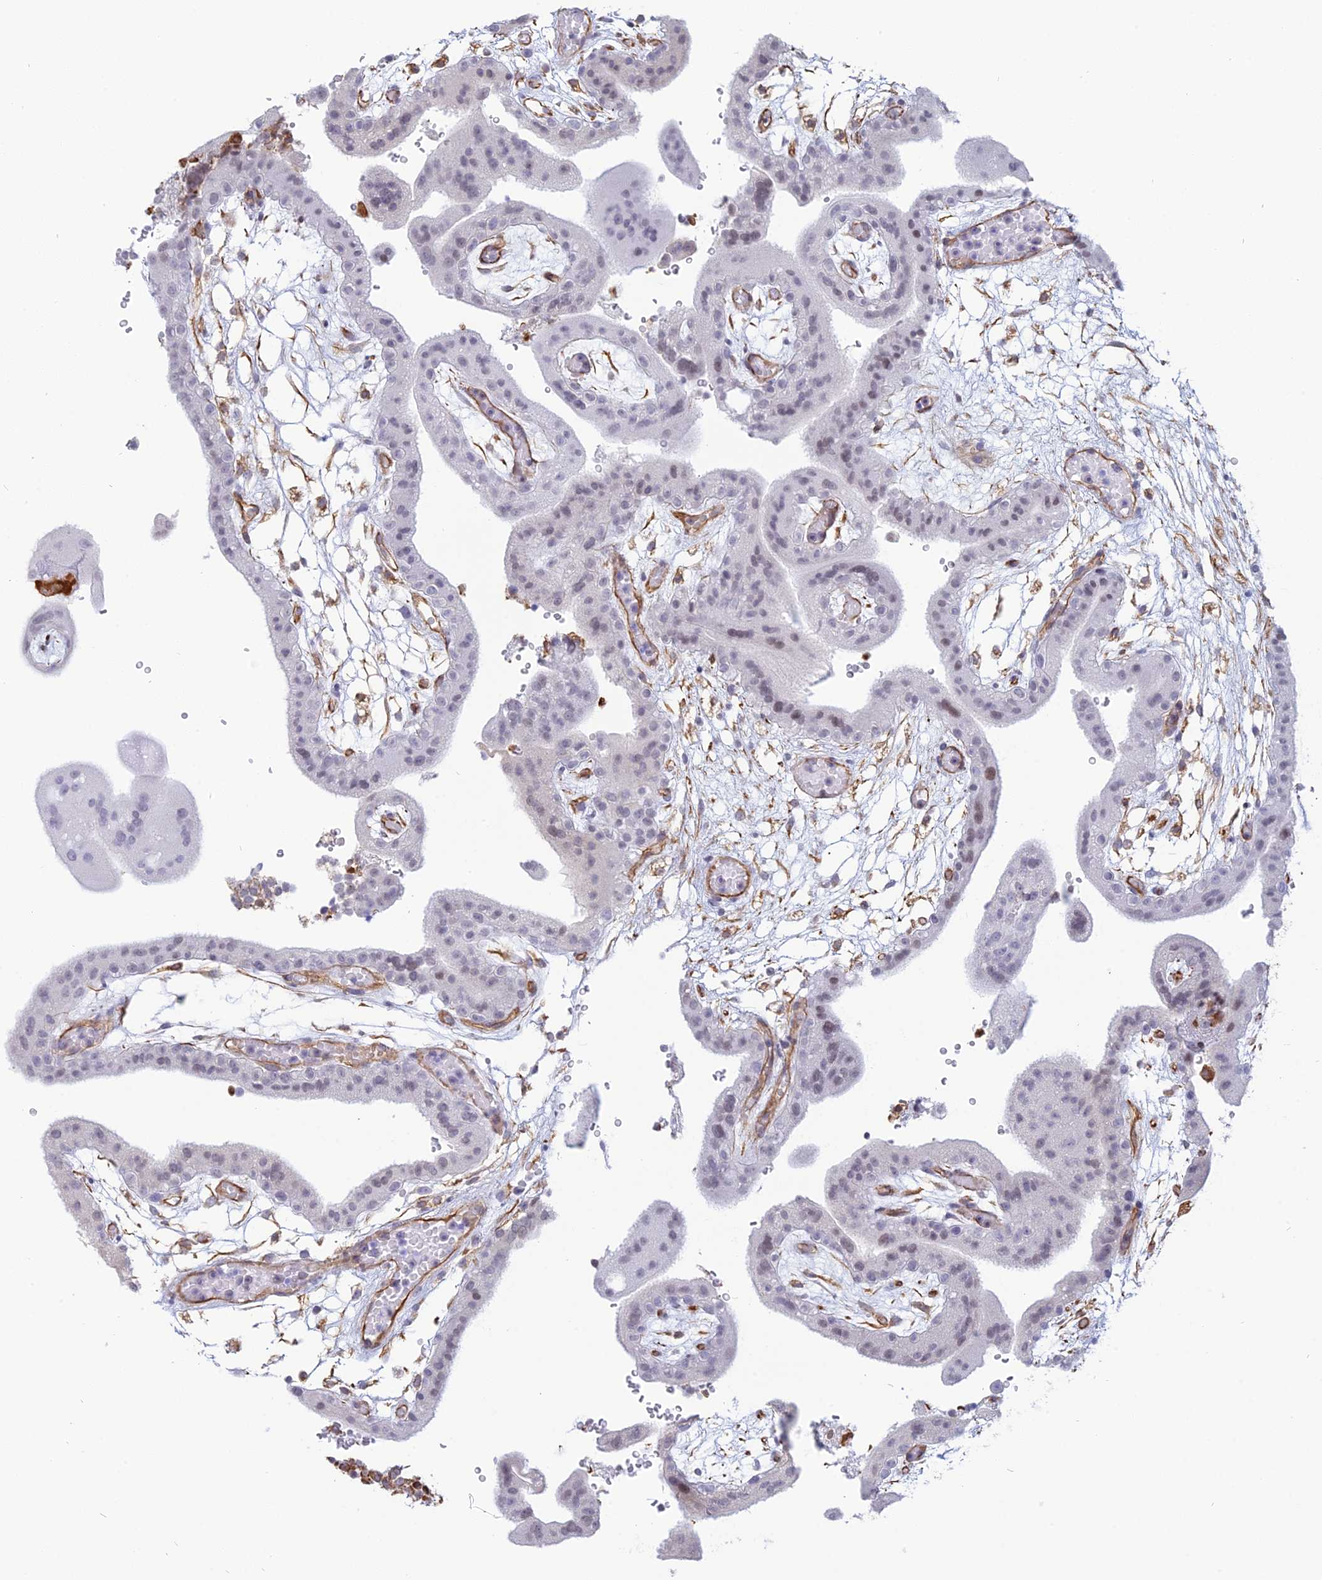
{"staining": {"intensity": "negative", "quantity": "none", "location": "none"}, "tissue": "placenta", "cell_type": "Trophoblastic cells", "image_type": "normal", "snomed": [{"axis": "morphology", "description": "Normal tissue, NOS"}, {"axis": "topography", "description": "Placenta"}], "caption": "Protein analysis of unremarkable placenta shows no significant expression in trophoblastic cells. The staining was performed using DAB (3,3'-diaminobenzidine) to visualize the protein expression in brown, while the nuclei were stained in blue with hematoxylin (Magnification: 20x).", "gene": "APOBR", "patient": {"sex": "female", "age": 18}}